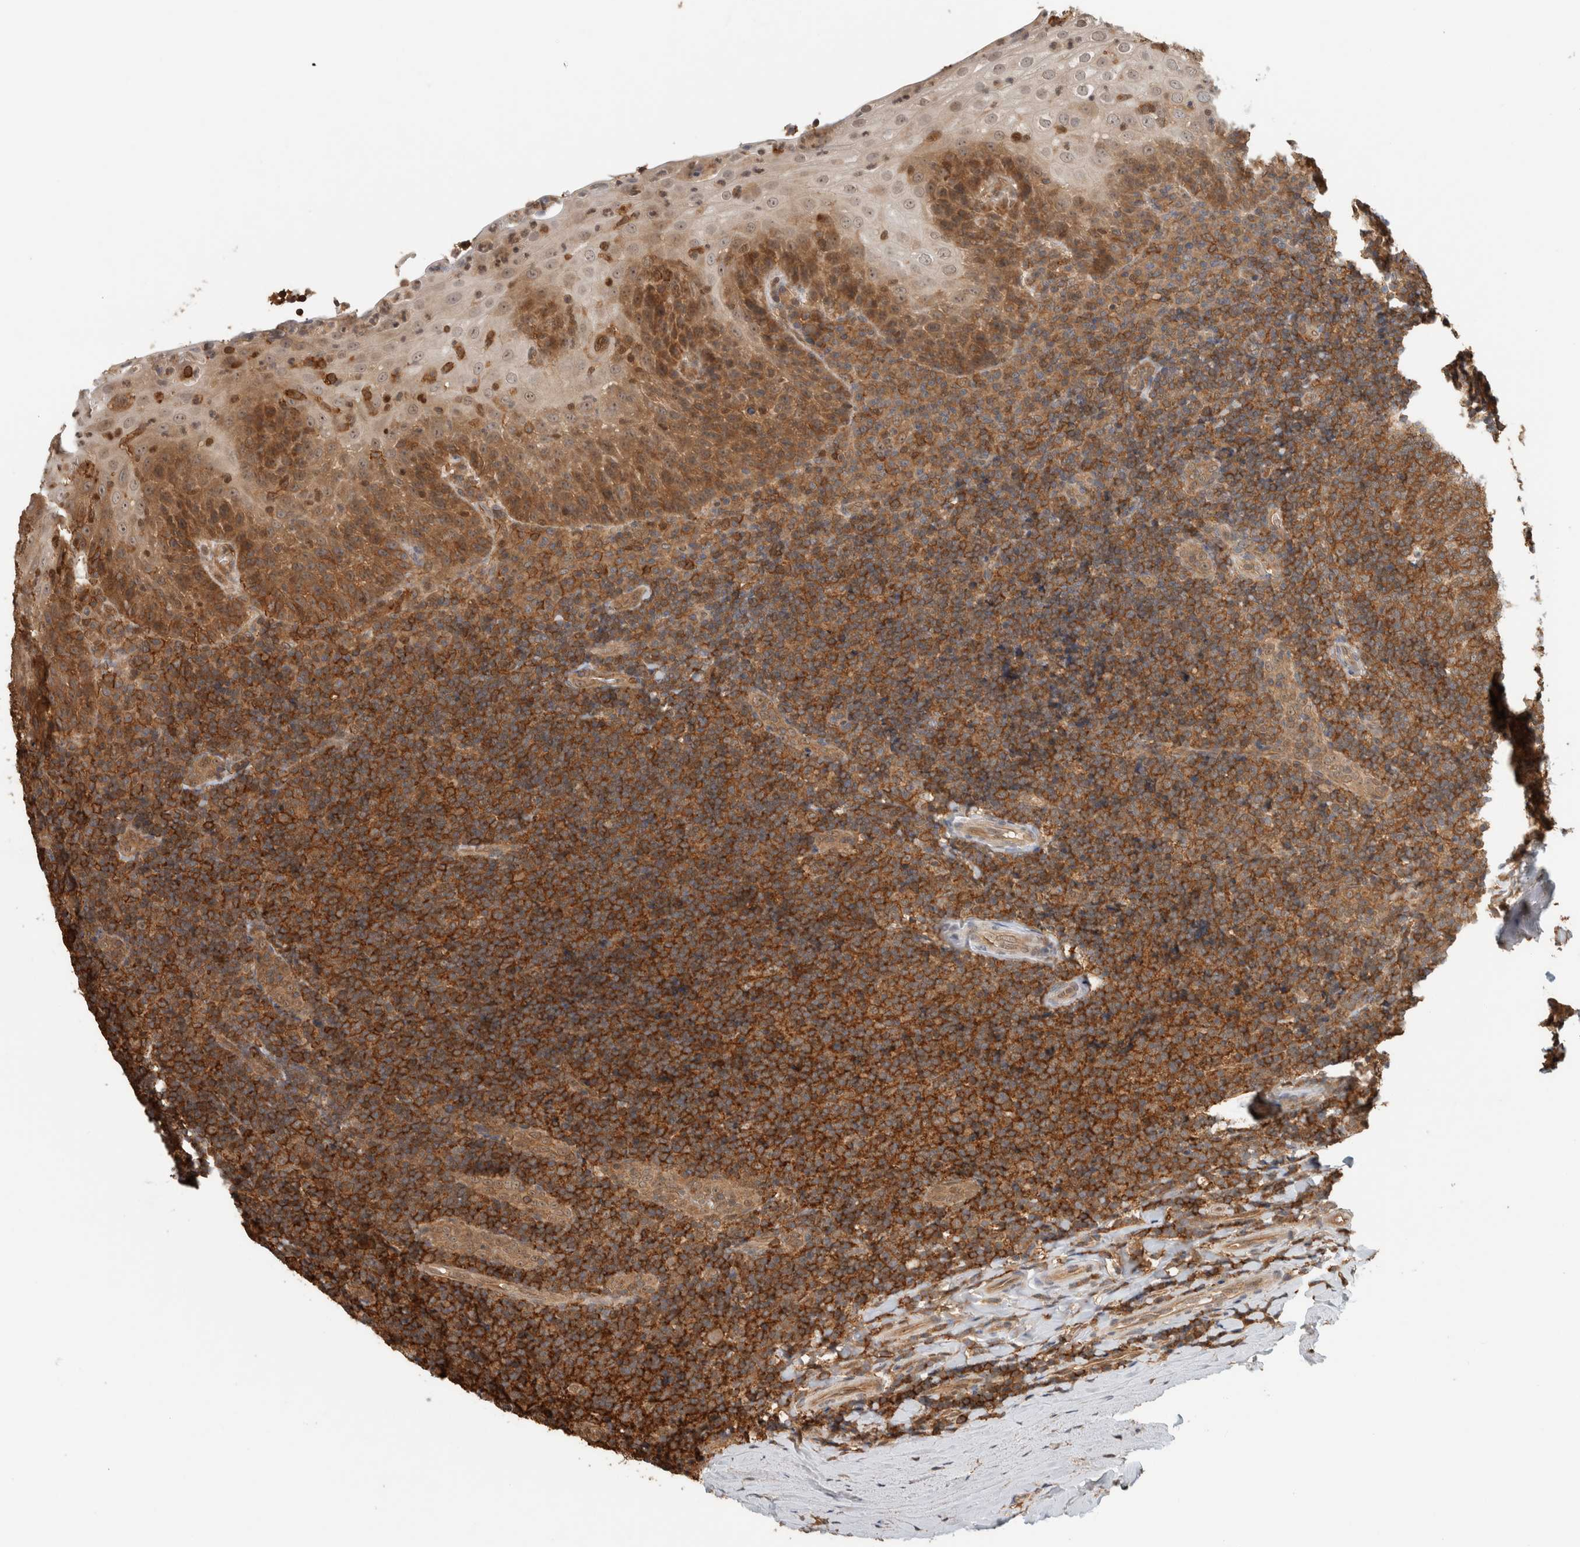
{"staining": {"intensity": "strong", "quantity": ">75%", "location": "cytoplasmic/membranous"}, "tissue": "tonsil", "cell_type": "Germinal center cells", "image_type": "normal", "snomed": [{"axis": "morphology", "description": "Normal tissue, NOS"}, {"axis": "topography", "description": "Tonsil"}], "caption": "Germinal center cells exhibit high levels of strong cytoplasmic/membranous expression in about >75% of cells in normal tonsil. (Stains: DAB (3,3'-diaminobenzidine) in brown, nuclei in blue, Microscopy: brightfield microscopy at high magnification).", "gene": "PFDN4", "patient": {"sex": "male", "age": 37}}